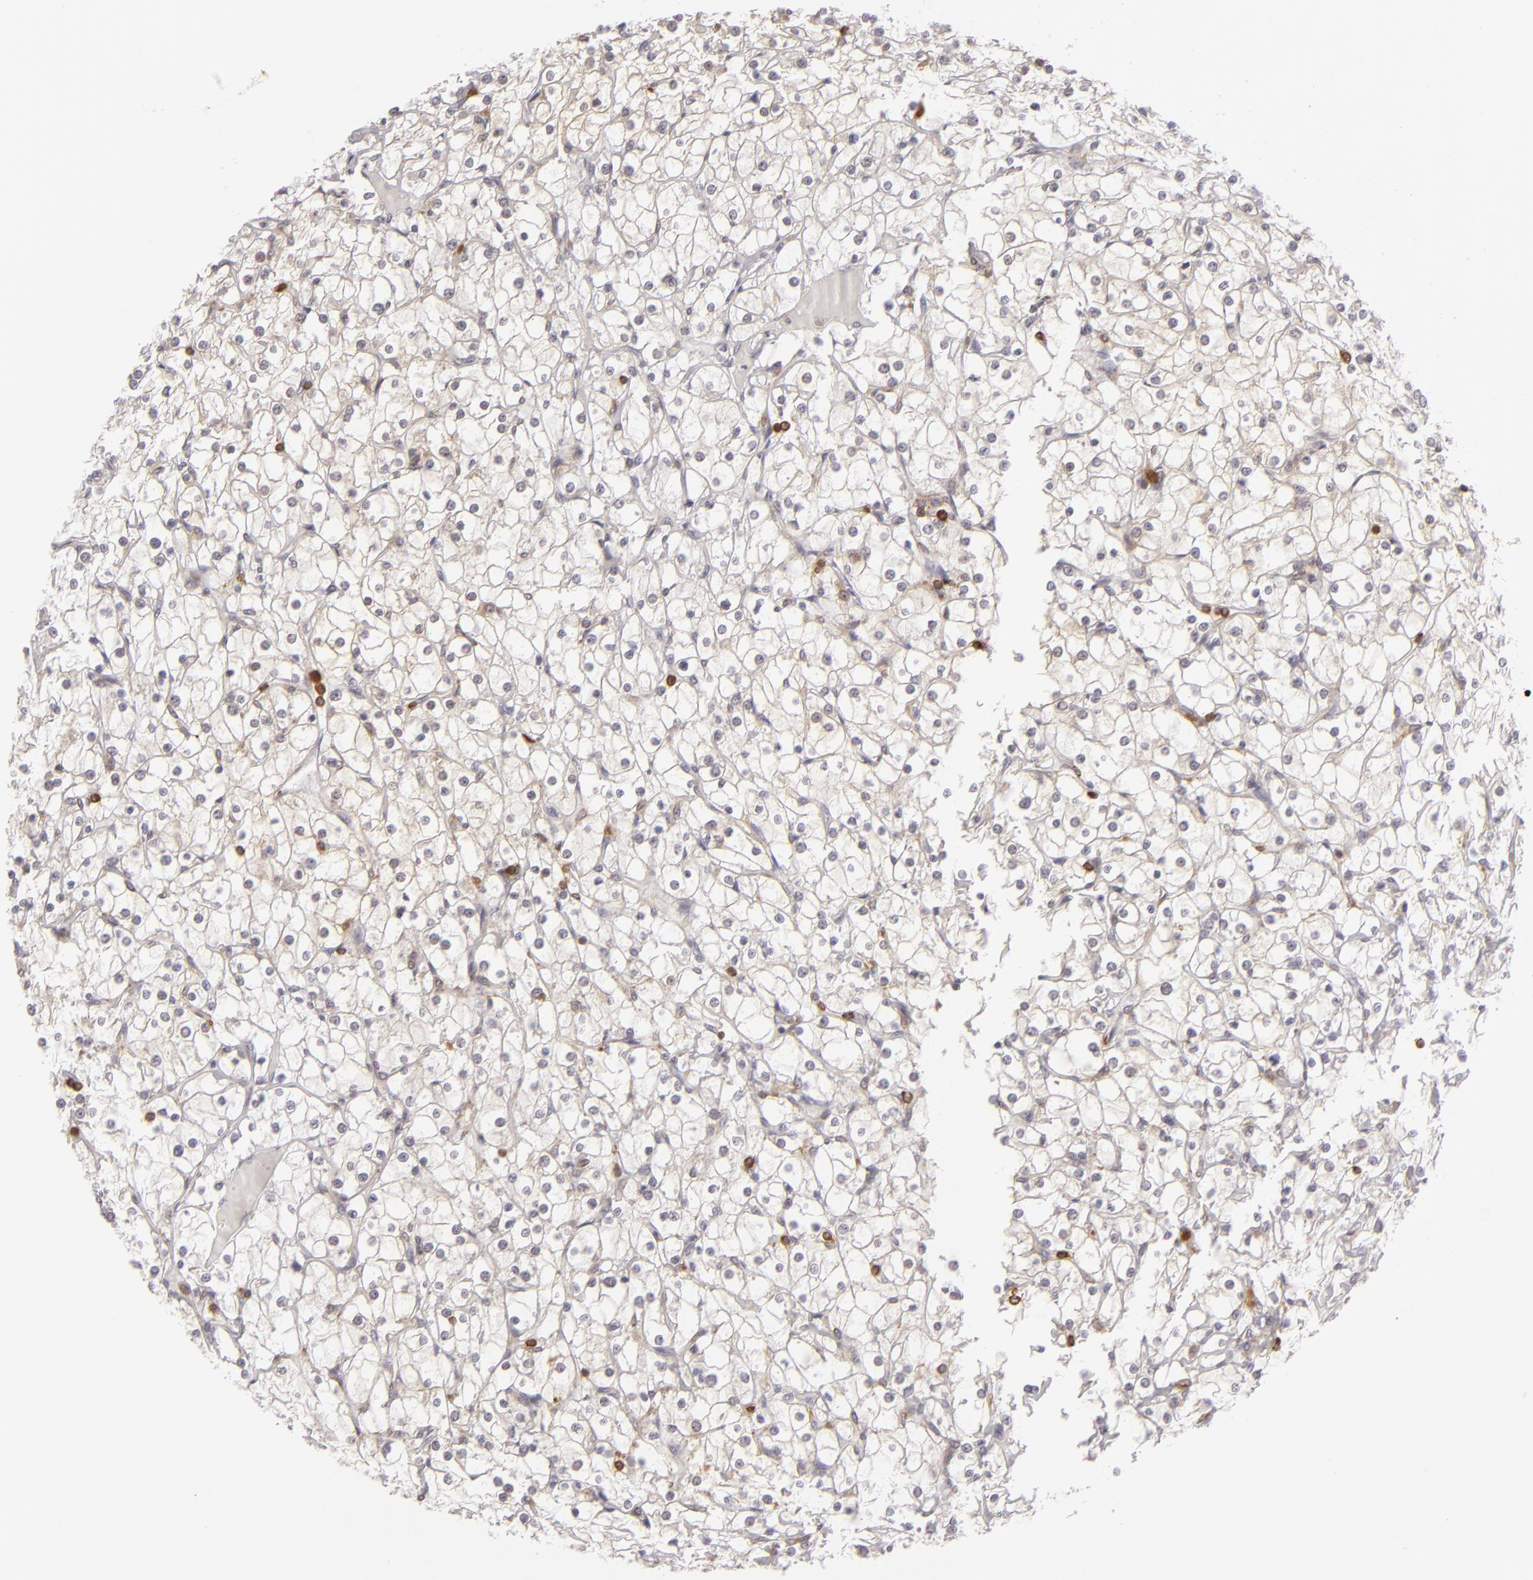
{"staining": {"intensity": "negative", "quantity": "none", "location": "none"}, "tissue": "renal cancer", "cell_type": "Tumor cells", "image_type": "cancer", "snomed": [{"axis": "morphology", "description": "Adenocarcinoma, NOS"}, {"axis": "topography", "description": "Kidney"}], "caption": "High power microscopy micrograph of an IHC micrograph of renal adenocarcinoma, revealing no significant staining in tumor cells.", "gene": "APOBEC3G", "patient": {"sex": "female", "age": 73}}